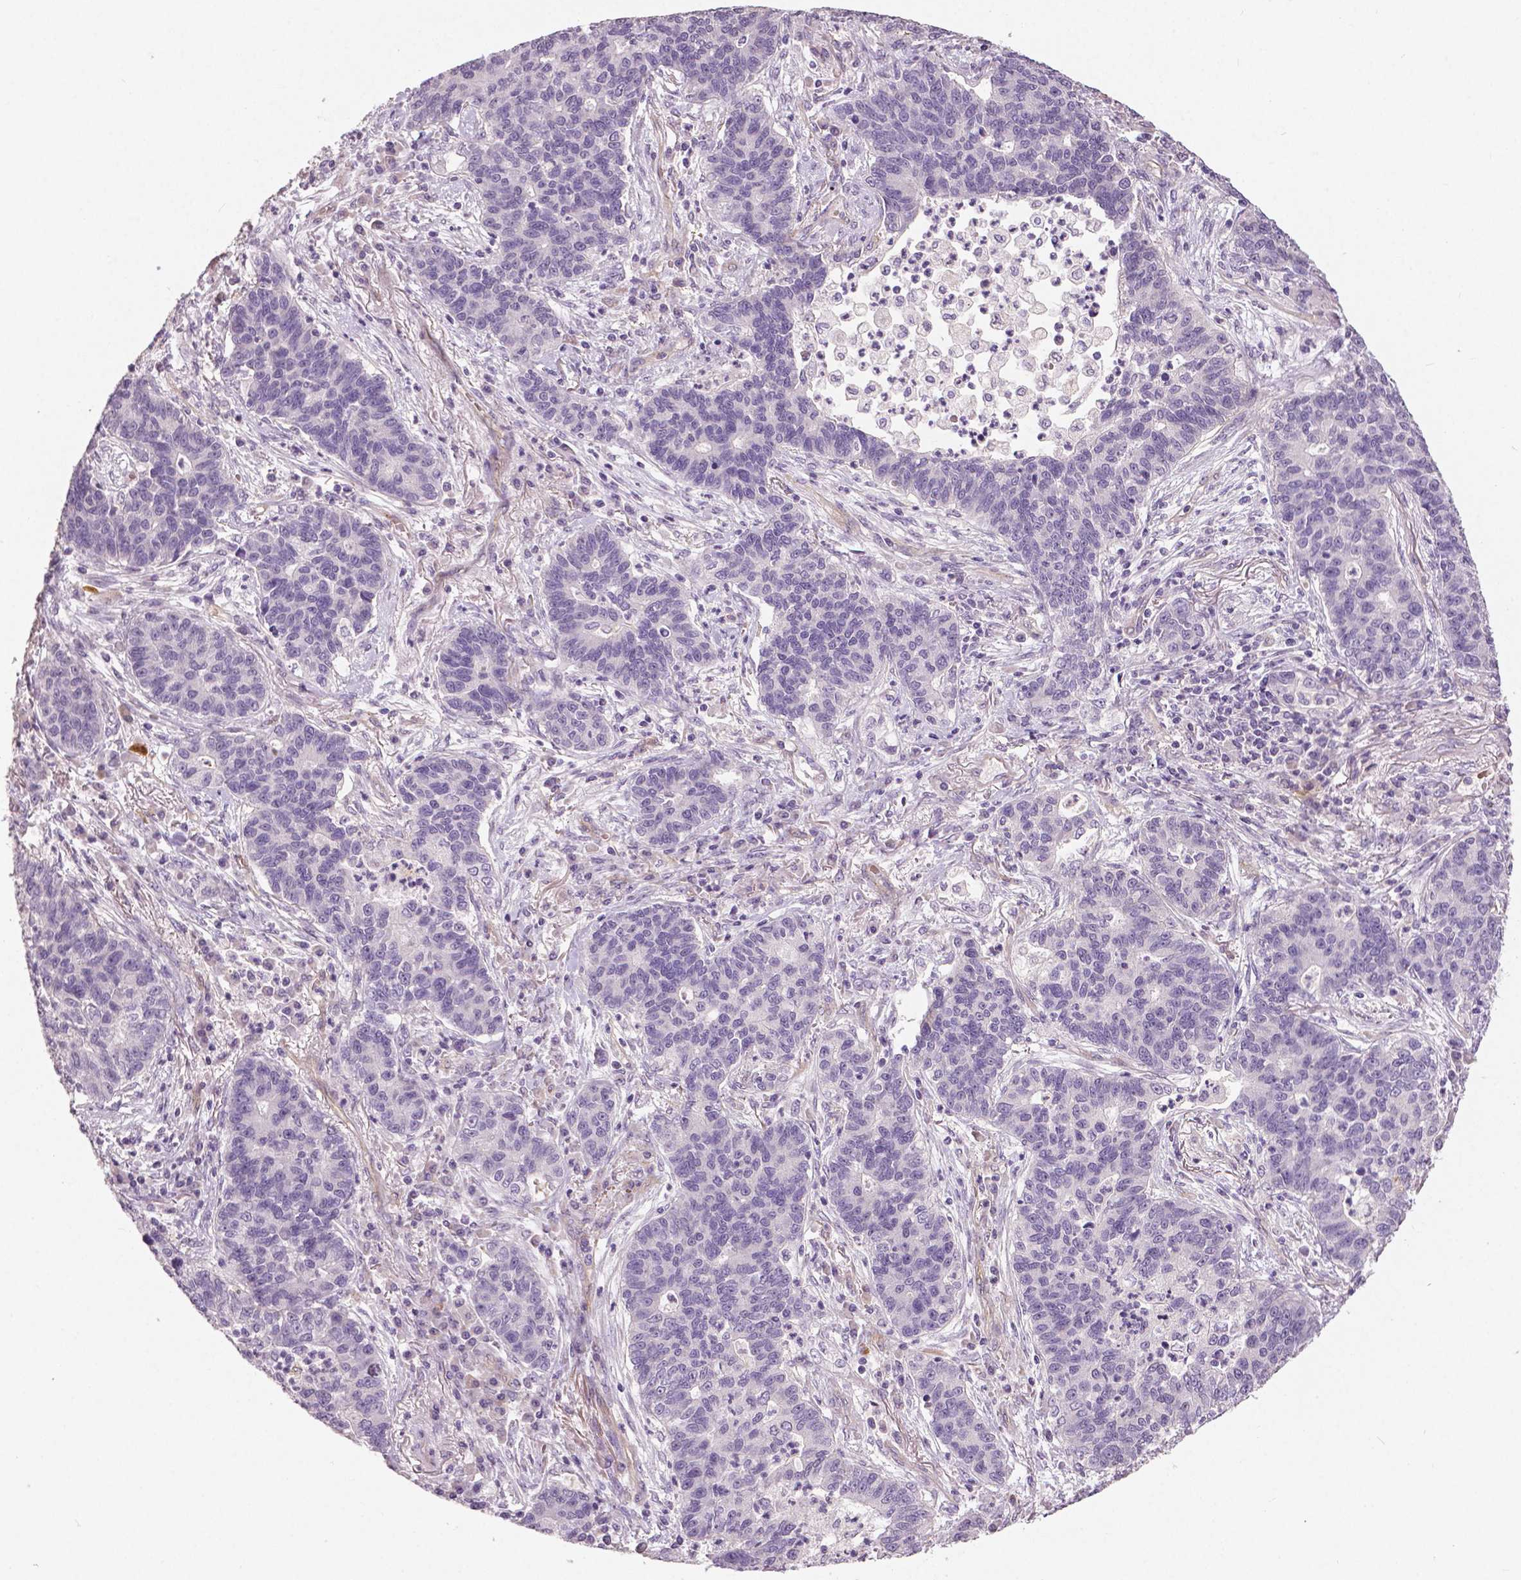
{"staining": {"intensity": "negative", "quantity": "none", "location": "none"}, "tissue": "lung cancer", "cell_type": "Tumor cells", "image_type": "cancer", "snomed": [{"axis": "morphology", "description": "Adenocarcinoma, NOS"}, {"axis": "topography", "description": "Lung"}], "caption": "High magnification brightfield microscopy of lung cancer (adenocarcinoma) stained with DAB (brown) and counterstained with hematoxylin (blue): tumor cells show no significant expression. Nuclei are stained in blue.", "gene": "FLT1", "patient": {"sex": "female", "age": 57}}